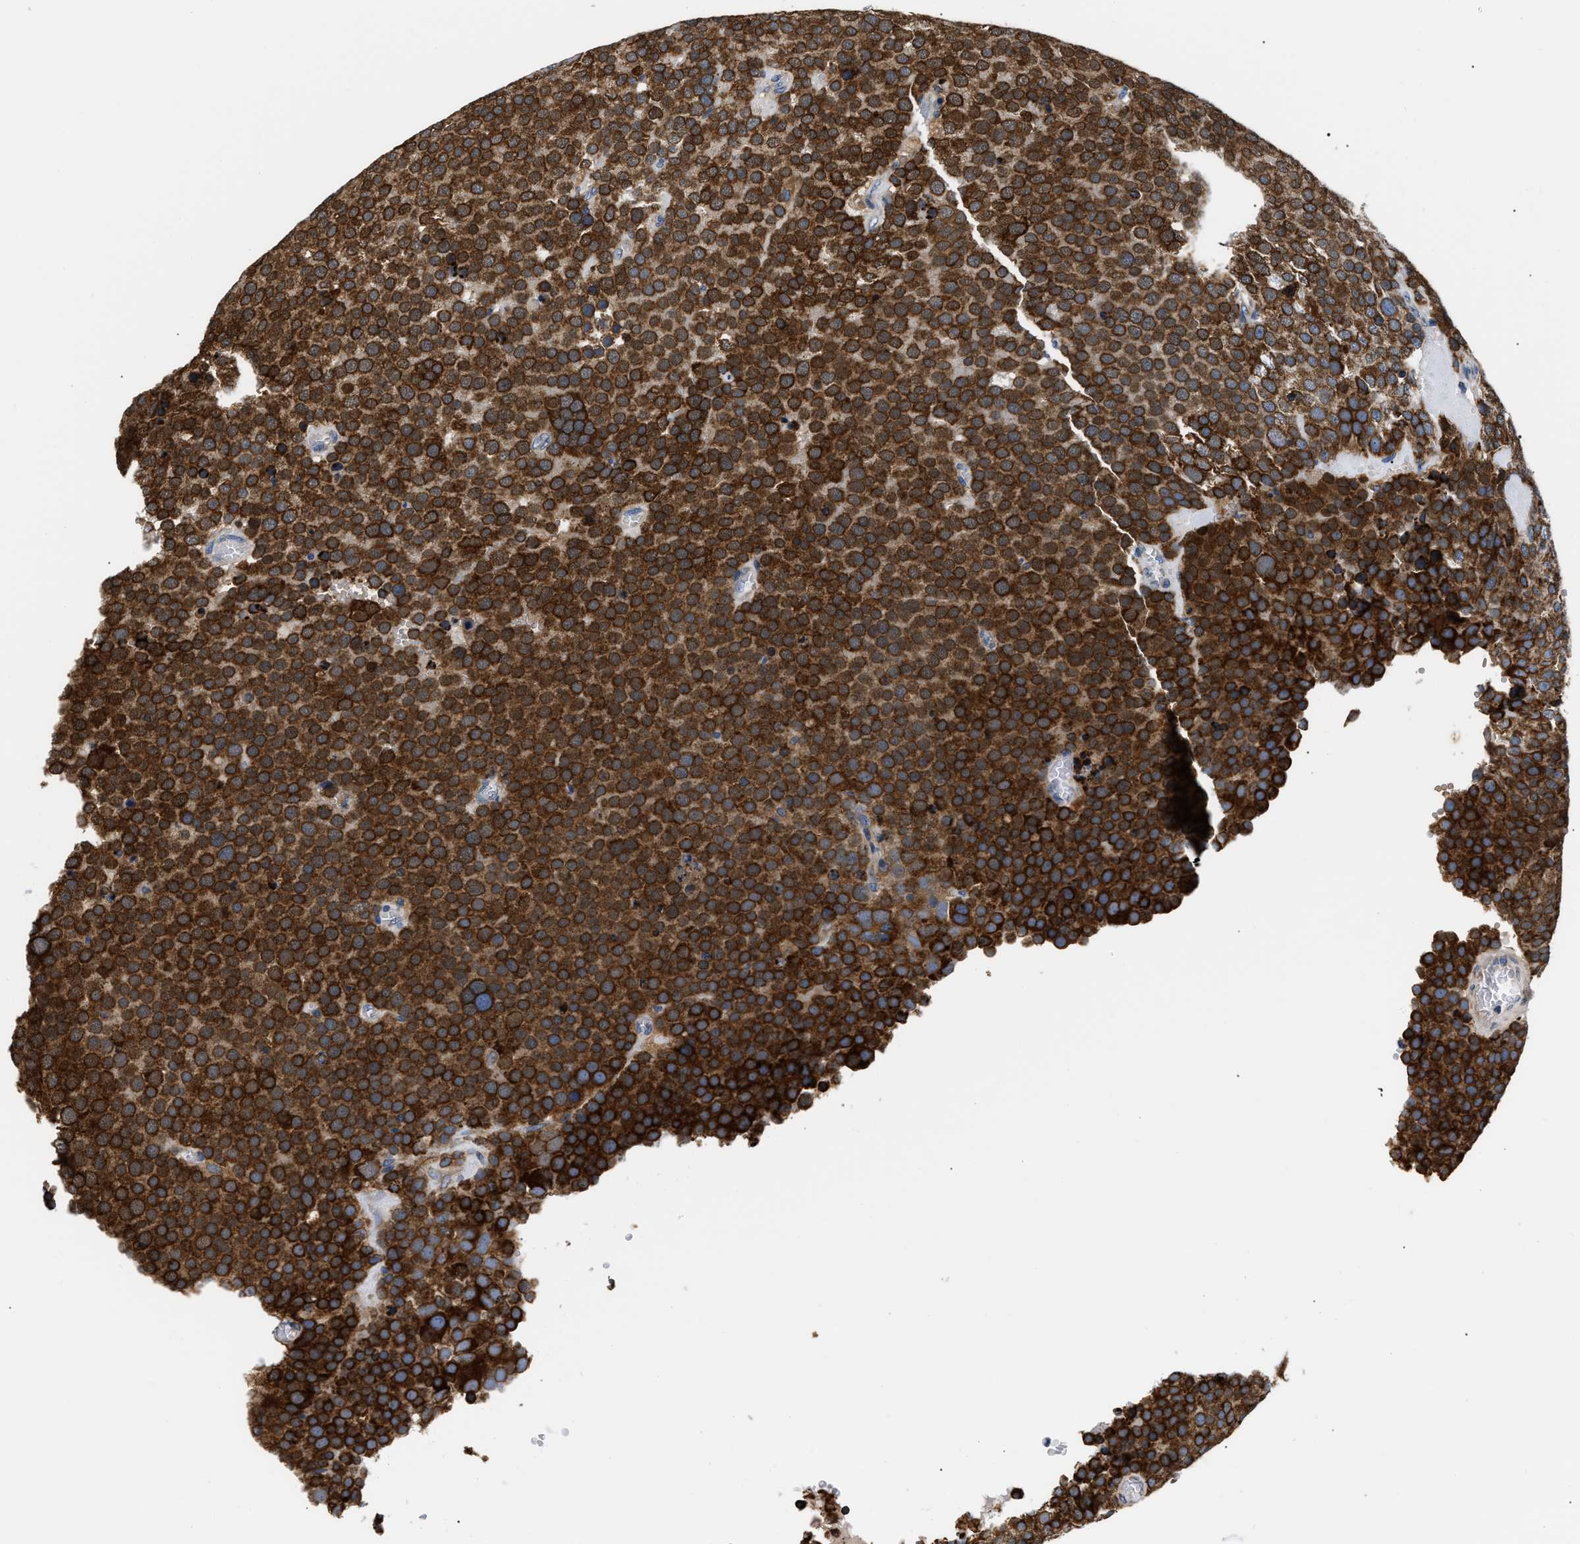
{"staining": {"intensity": "strong", "quantity": ">75%", "location": "cytoplasmic/membranous"}, "tissue": "testis cancer", "cell_type": "Tumor cells", "image_type": "cancer", "snomed": [{"axis": "morphology", "description": "Normal tissue, NOS"}, {"axis": "morphology", "description": "Seminoma, NOS"}, {"axis": "topography", "description": "Testis"}], "caption": "Brown immunohistochemical staining in testis seminoma exhibits strong cytoplasmic/membranous staining in approximately >75% of tumor cells.", "gene": "HDHD3", "patient": {"sex": "male", "age": 71}}